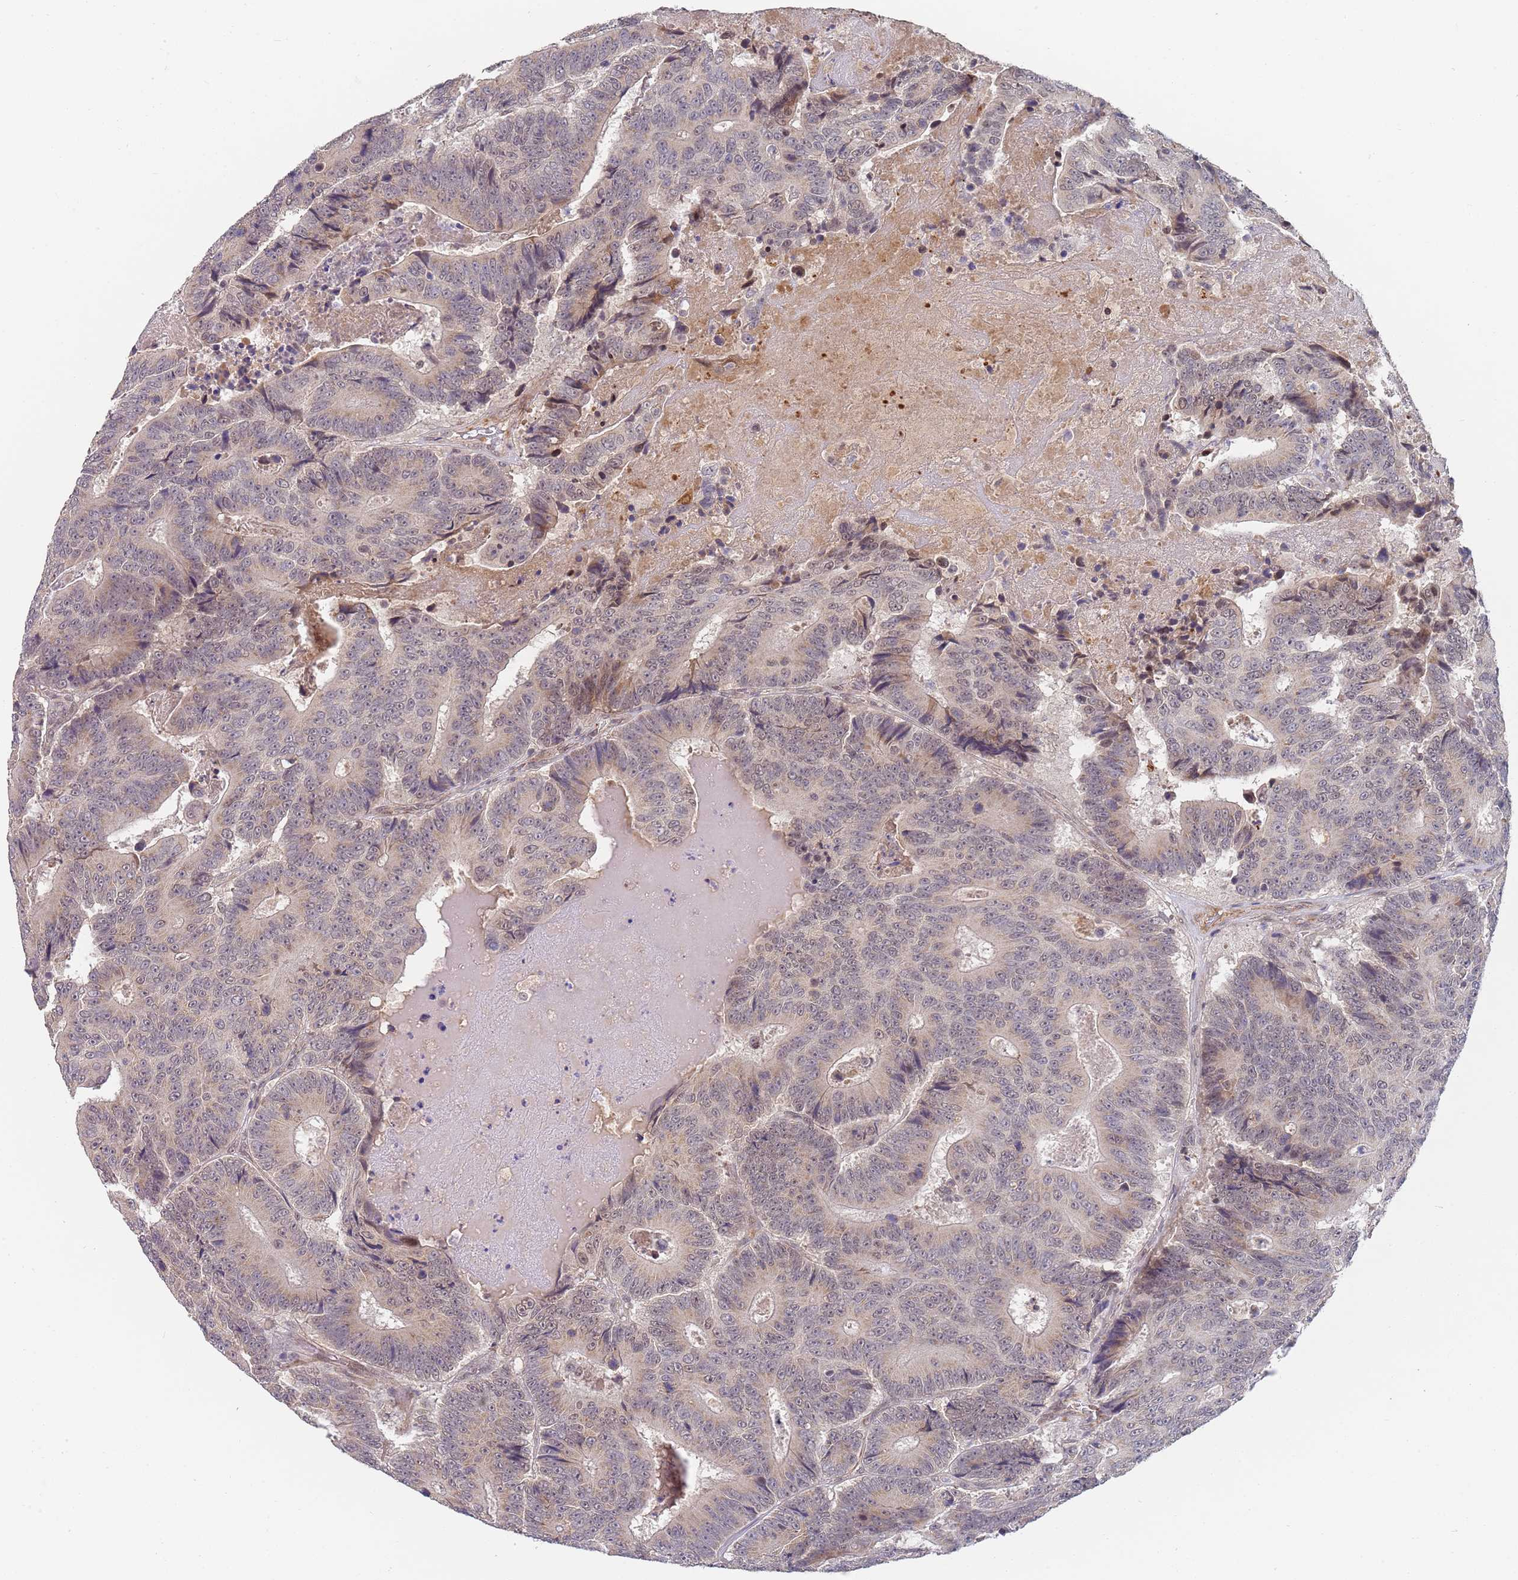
{"staining": {"intensity": "weak", "quantity": "<25%", "location": "nuclear"}, "tissue": "colorectal cancer", "cell_type": "Tumor cells", "image_type": "cancer", "snomed": [{"axis": "morphology", "description": "Adenocarcinoma, NOS"}, {"axis": "topography", "description": "Colon"}], "caption": "This is a micrograph of immunohistochemistry (IHC) staining of adenocarcinoma (colorectal), which shows no positivity in tumor cells. The staining was performed using DAB (3,3'-diaminobenzidine) to visualize the protein expression in brown, while the nuclei were stained in blue with hematoxylin (Magnification: 20x).", "gene": "B4GALT4", "patient": {"sex": "male", "age": 83}}